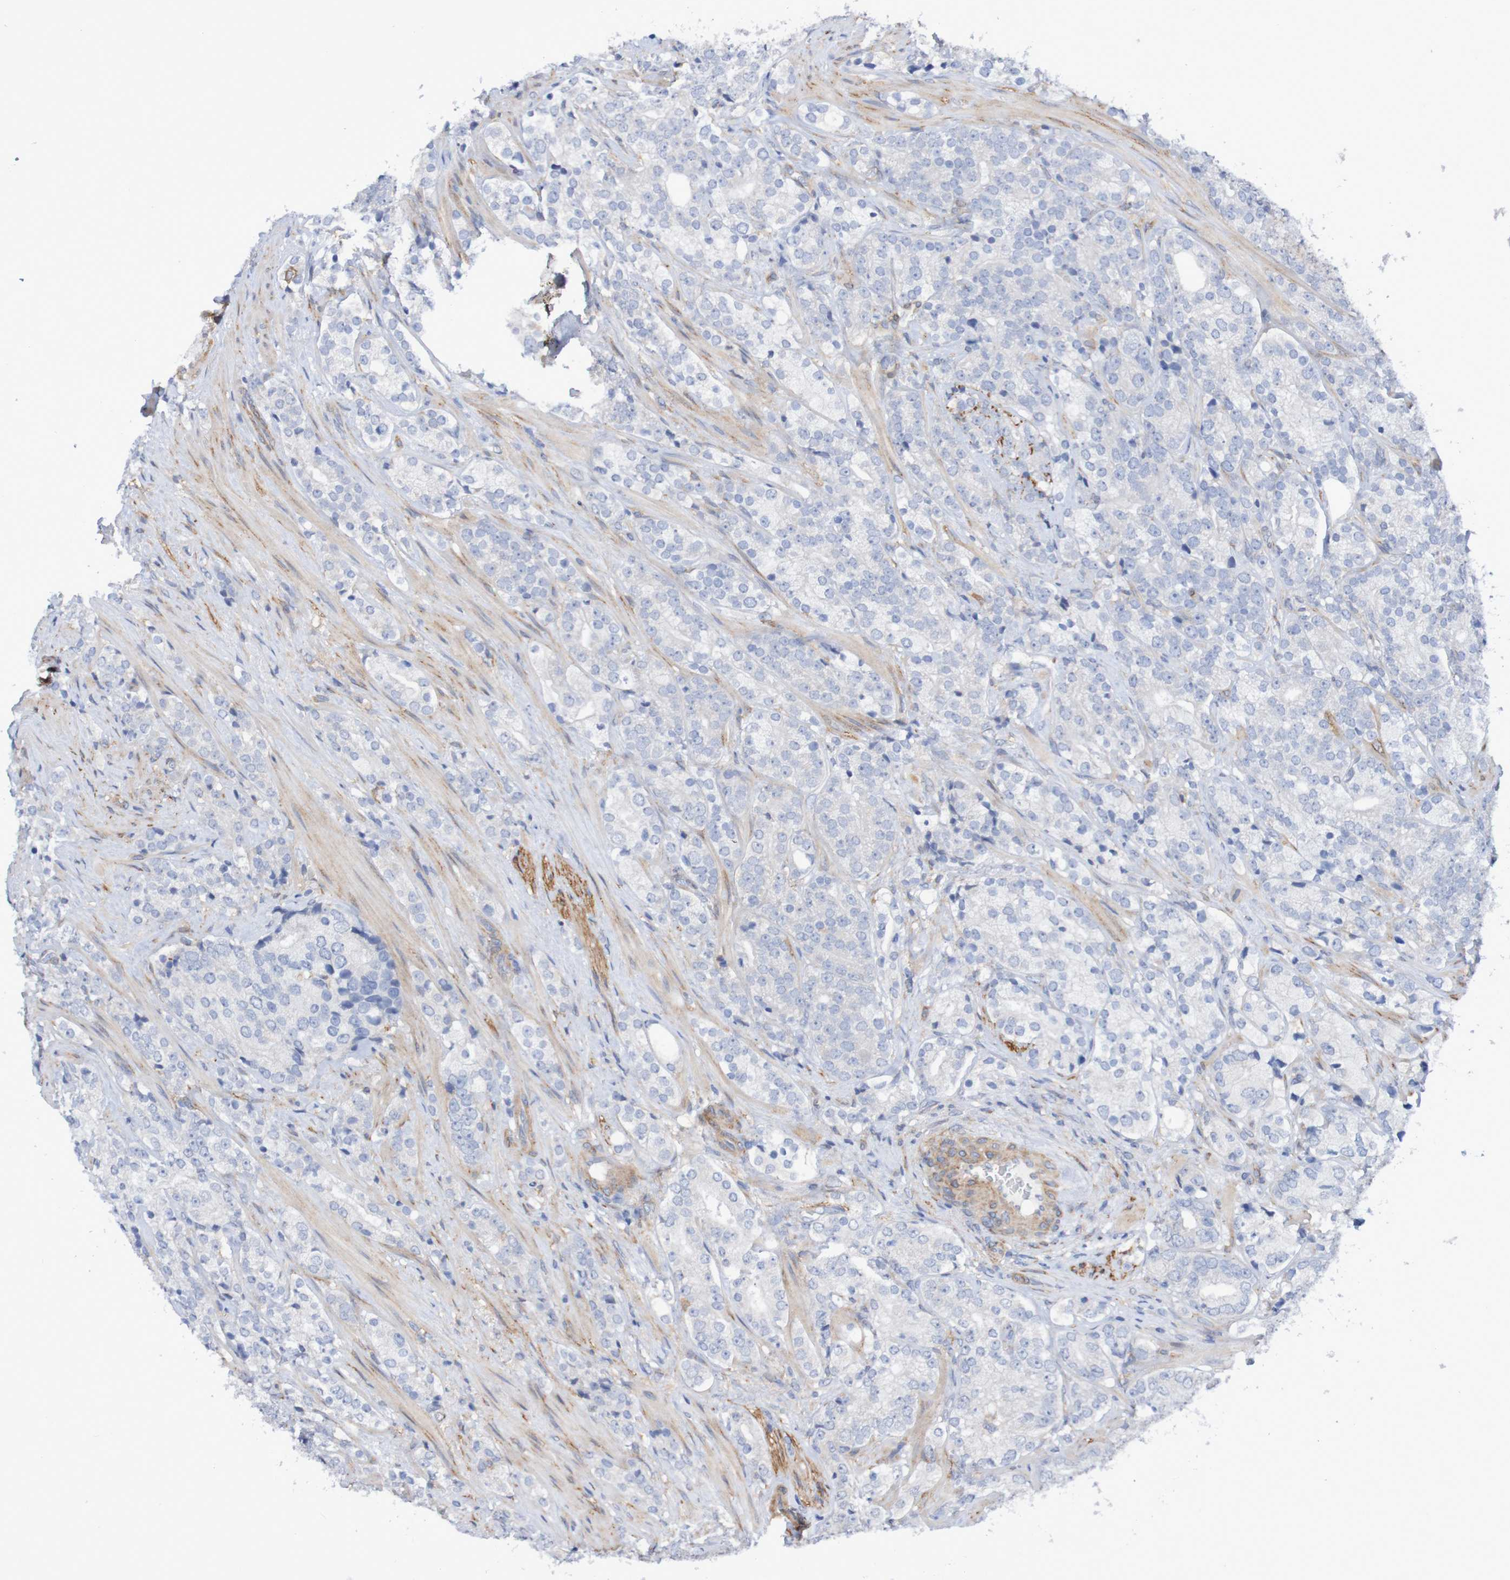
{"staining": {"intensity": "negative", "quantity": "none", "location": "none"}, "tissue": "prostate cancer", "cell_type": "Tumor cells", "image_type": "cancer", "snomed": [{"axis": "morphology", "description": "Adenocarcinoma, High grade"}, {"axis": "topography", "description": "Prostate"}], "caption": "Photomicrograph shows no protein positivity in tumor cells of high-grade adenocarcinoma (prostate) tissue.", "gene": "SCRG1", "patient": {"sex": "male", "age": 71}}